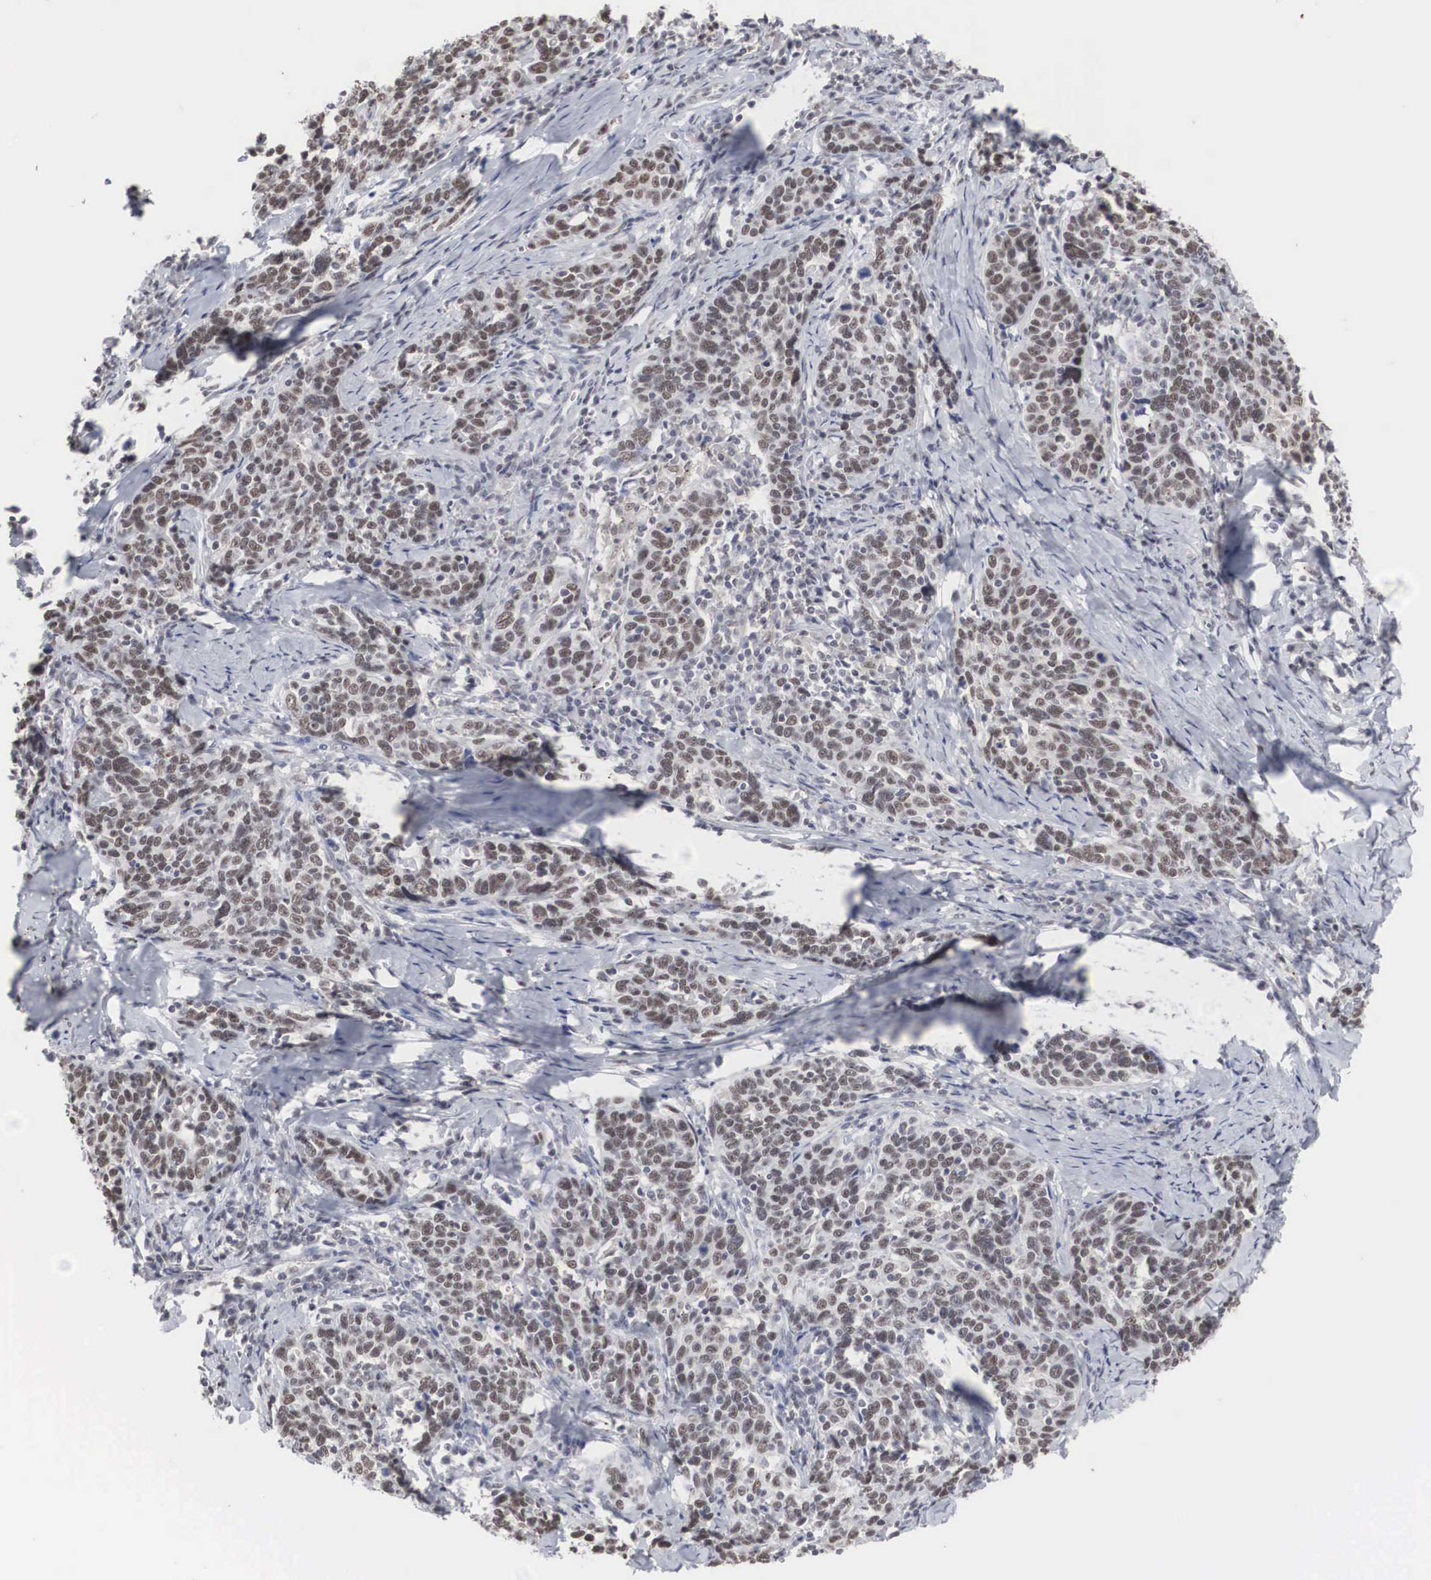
{"staining": {"intensity": "moderate", "quantity": ">75%", "location": "nuclear"}, "tissue": "cervical cancer", "cell_type": "Tumor cells", "image_type": "cancer", "snomed": [{"axis": "morphology", "description": "Squamous cell carcinoma, NOS"}, {"axis": "topography", "description": "Cervix"}], "caption": "Approximately >75% of tumor cells in human squamous cell carcinoma (cervical) display moderate nuclear protein positivity as visualized by brown immunohistochemical staining.", "gene": "AUTS2", "patient": {"sex": "female", "age": 41}}